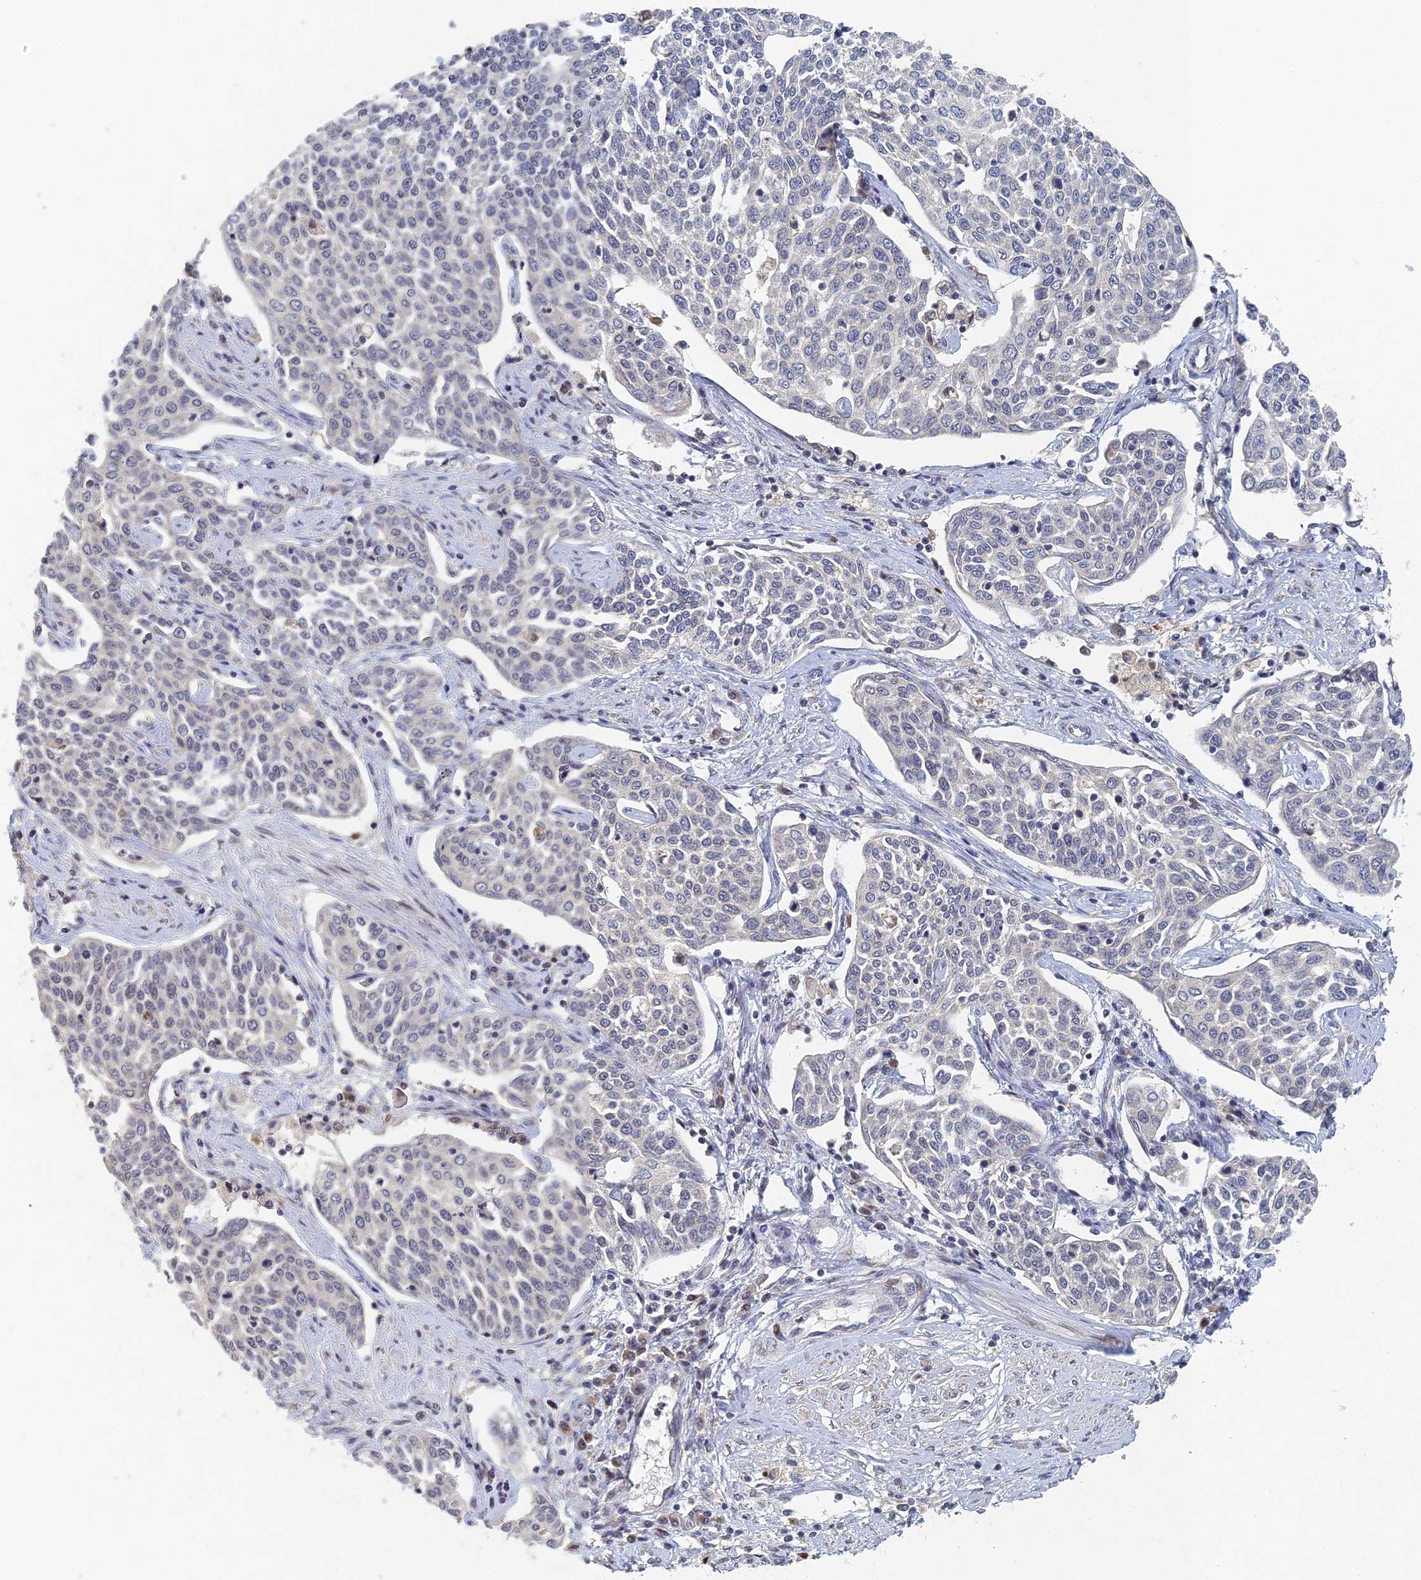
{"staining": {"intensity": "negative", "quantity": "none", "location": "none"}, "tissue": "cervical cancer", "cell_type": "Tumor cells", "image_type": "cancer", "snomed": [{"axis": "morphology", "description": "Squamous cell carcinoma, NOS"}, {"axis": "topography", "description": "Cervix"}], "caption": "An immunohistochemistry micrograph of cervical squamous cell carcinoma is shown. There is no staining in tumor cells of cervical squamous cell carcinoma.", "gene": "GNA15", "patient": {"sex": "female", "age": 34}}